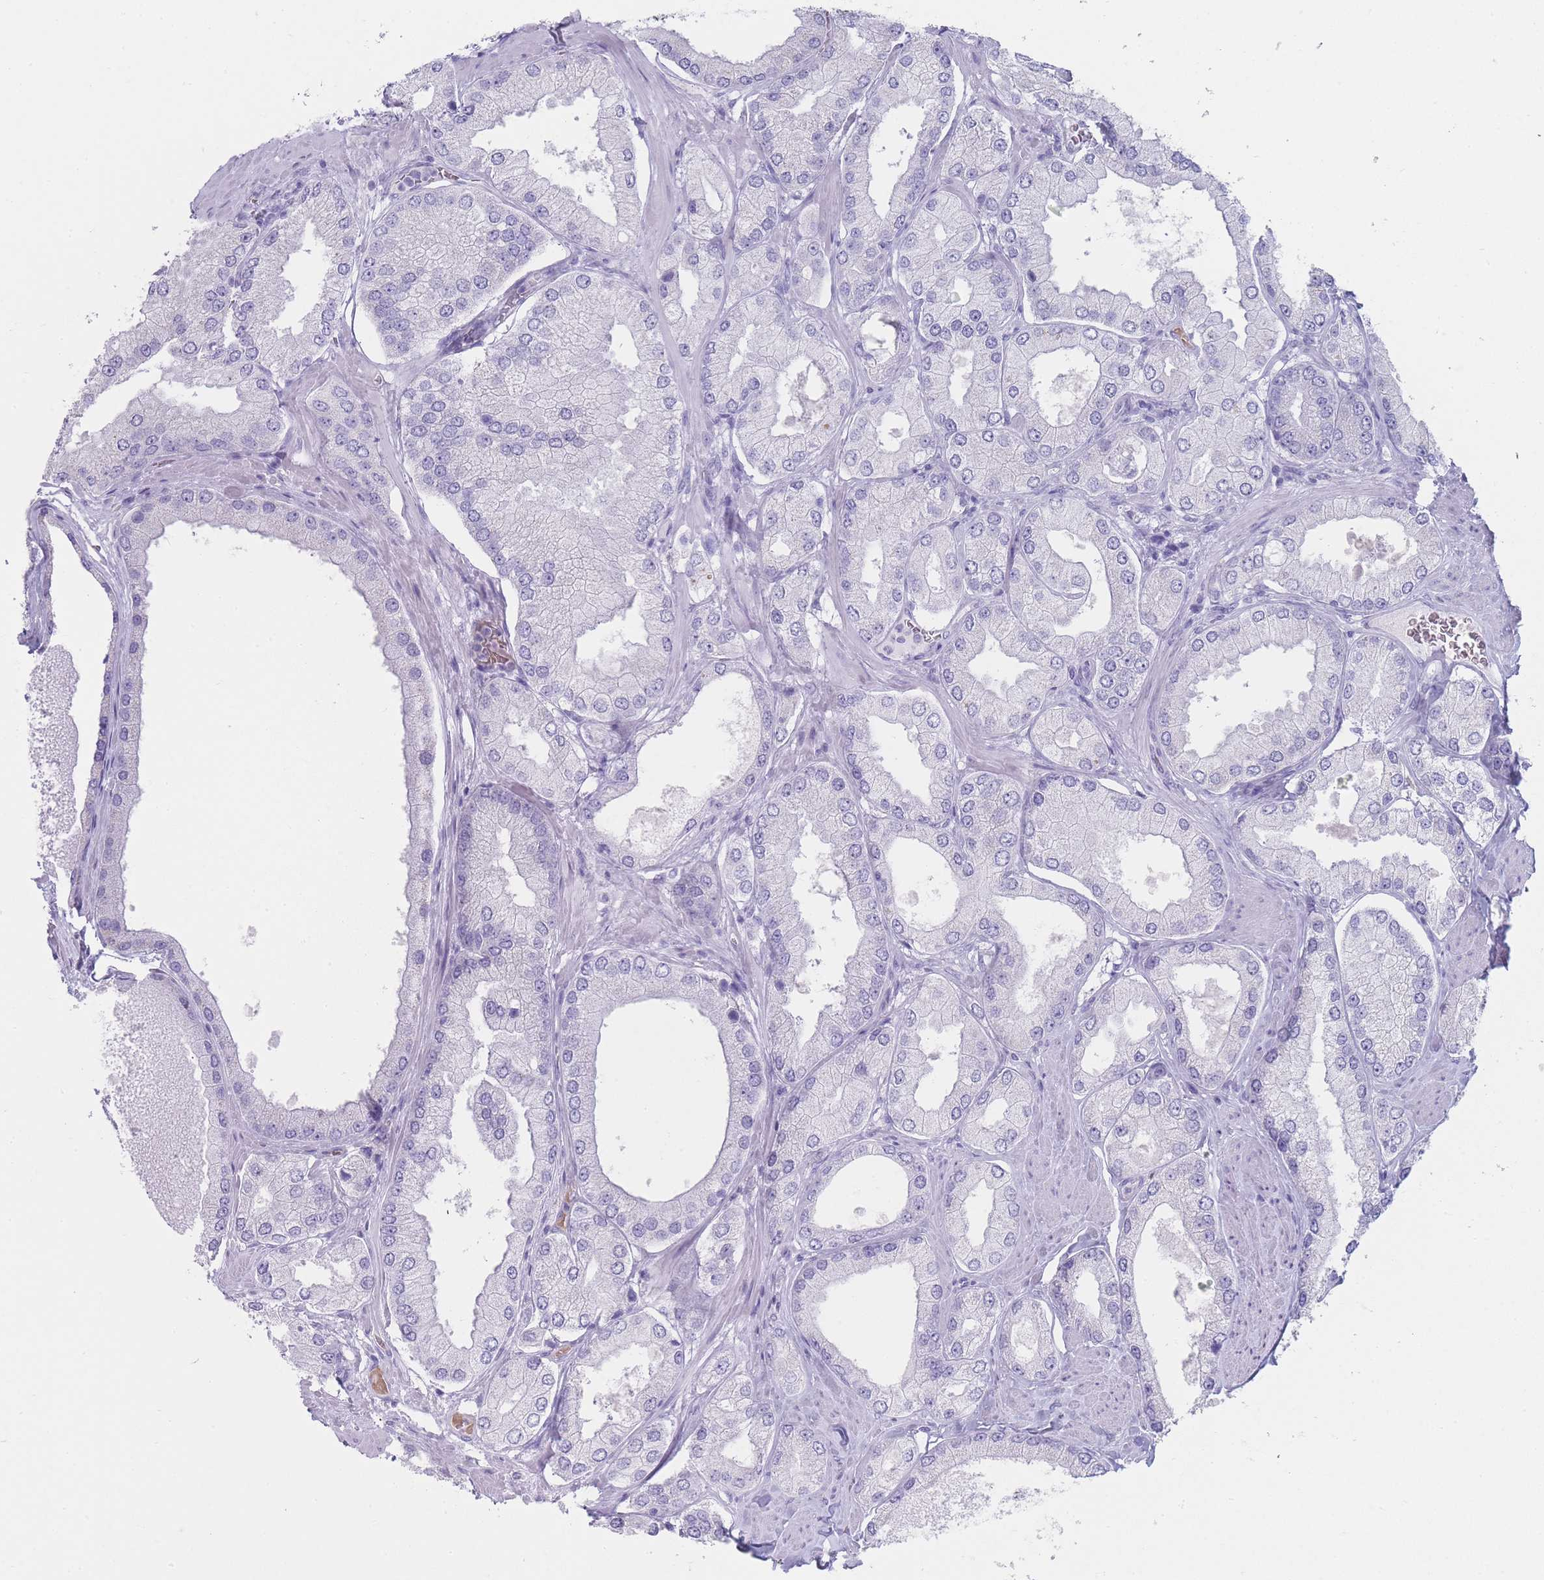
{"staining": {"intensity": "negative", "quantity": "none", "location": "none"}, "tissue": "prostate cancer", "cell_type": "Tumor cells", "image_type": "cancer", "snomed": [{"axis": "morphology", "description": "Adenocarcinoma, Low grade"}, {"axis": "topography", "description": "Prostate"}], "caption": "This is a micrograph of IHC staining of adenocarcinoma (low-grade) (prostate), which shows no positivity in tumor cells.", "gene": "HBG2", "patient": {"sex": "male", "age": 42}}